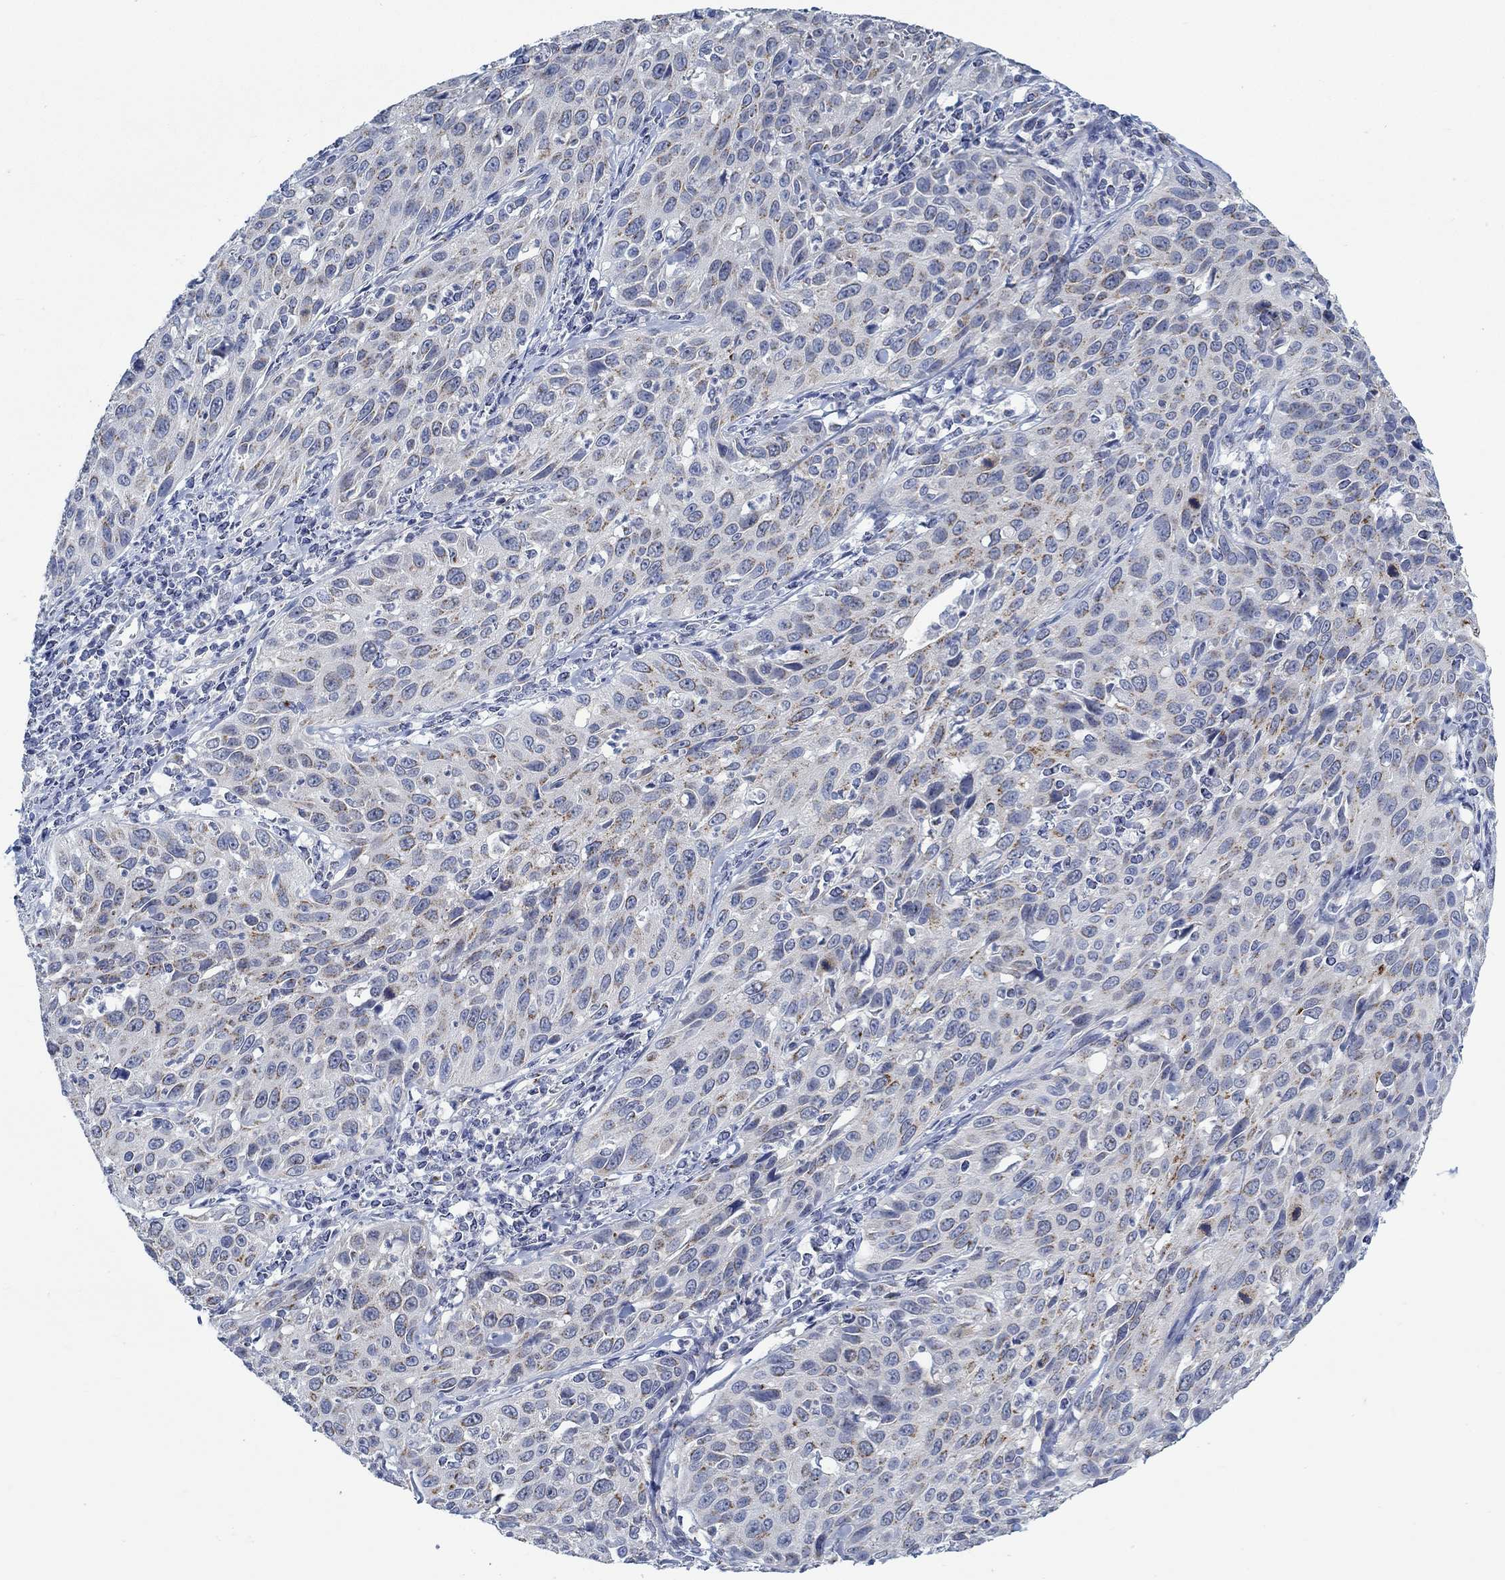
{"staining": {"intensity": "strong", "quantity": "<25%", "location": "cytoplasmic/membranous"}, "tissue": "cervical cancer", "cell_type": "Tumor cells", "image_type": "cancer", "snomed": [{"axis": "morphology", "description": "Squamous cell carcinoma, NOS"}, {"axis": "topography", "description": "Cervix"}], "caption": "This micrograph demonstrates IHC staining of cervical cancer (squamous cell carcinoma), with medium strong cytoplasmic/membranous positivity in approximately <25% of tumor cells.", "gene": "TEKT4", "patient": {"sex": "female", "age": 26}}